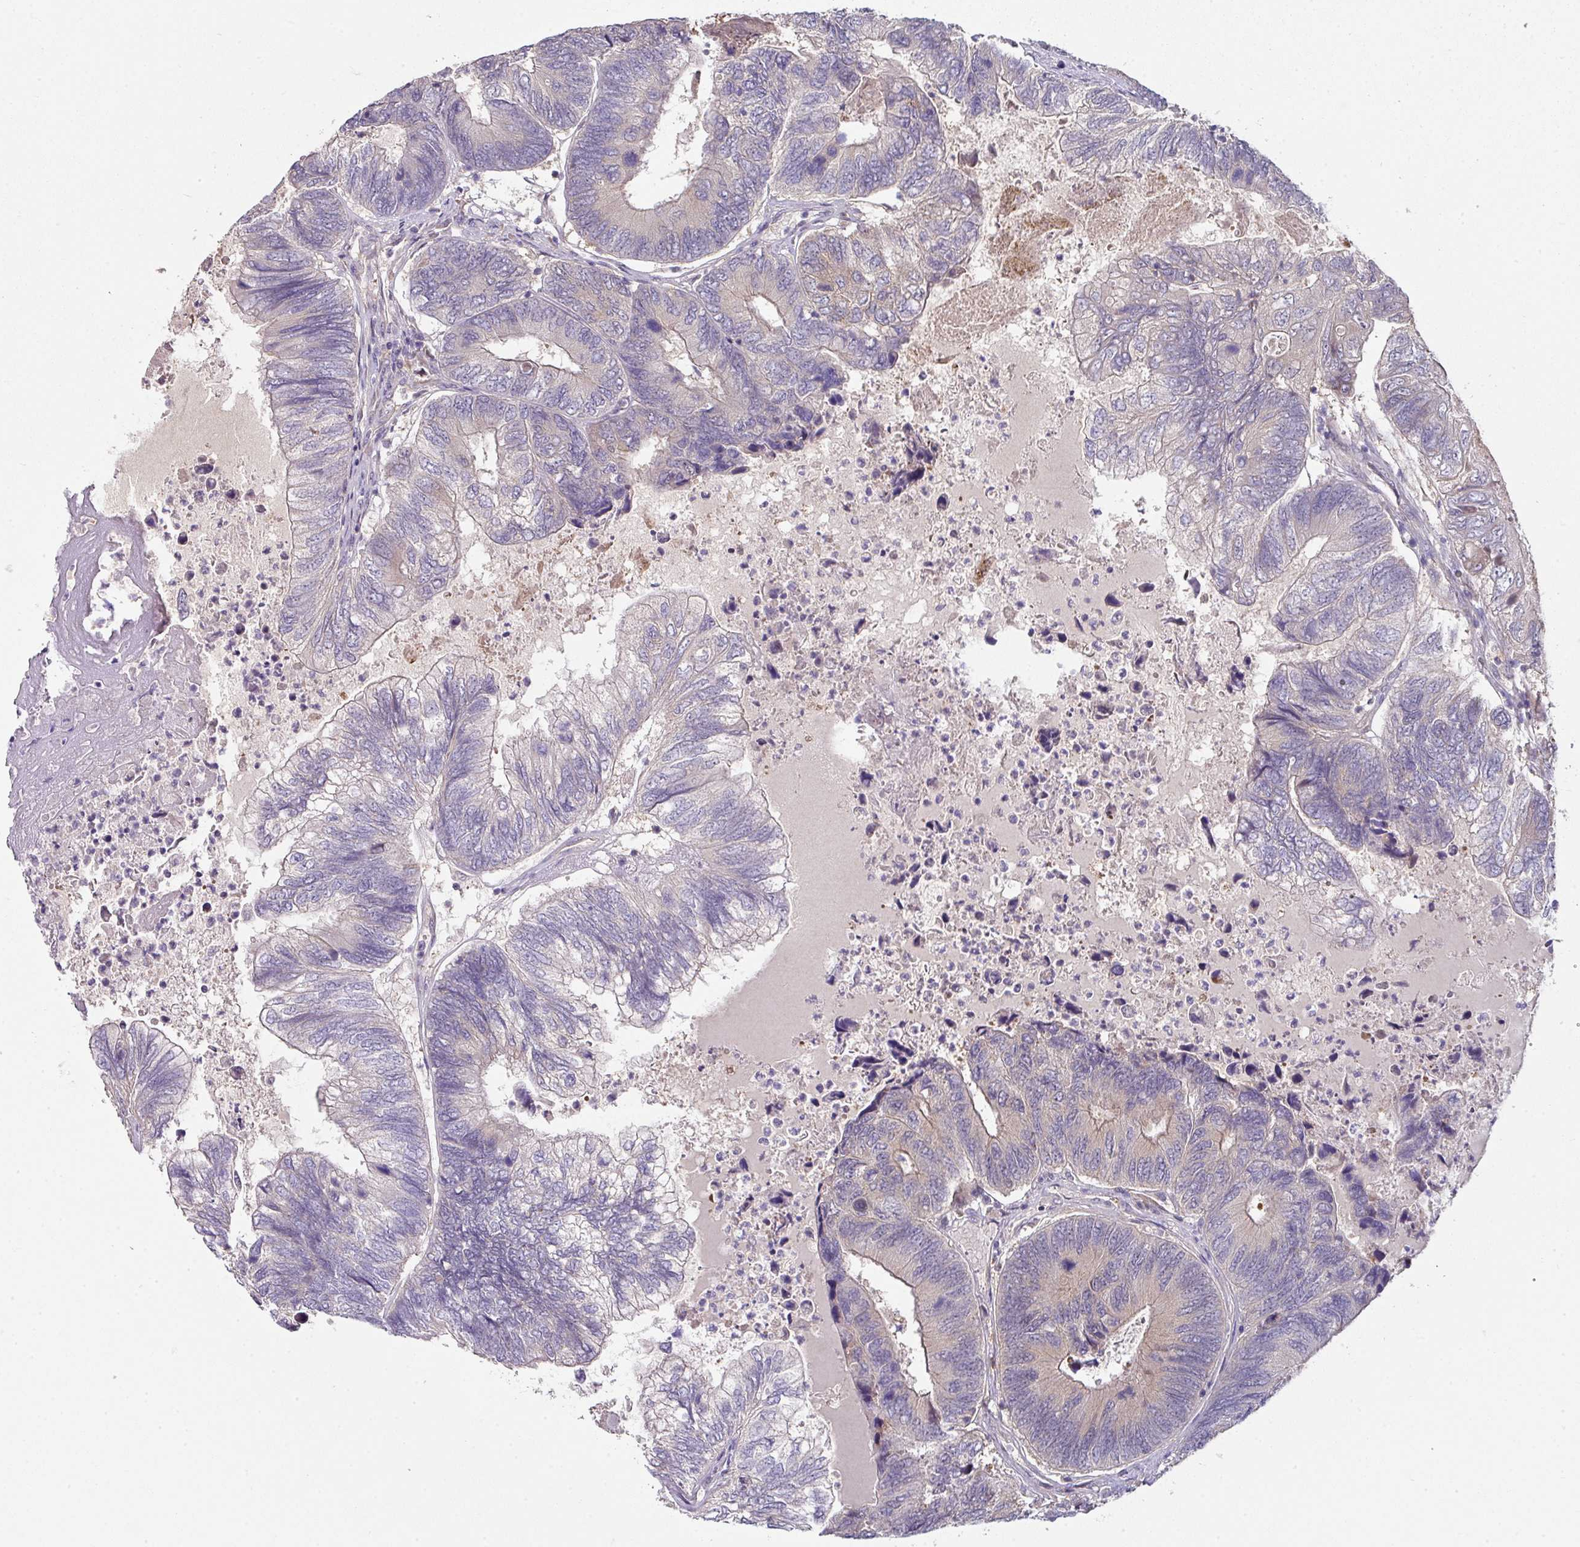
{"staining": {"intensity": "negative", "quantity": "none", "location": "none"}, "tissue": "colorectal cancer", "cell_type": "Tumor cells", "image_type": "cancer", "snomed": [{"axis": "morphology", "description": "Adenocarcinoma, NOS"}, {"axis": "topography", "description": "Colon"}], "caption": "The micrograph exhibits no significant positivity in tumor cells of adenocarcinoma (colorectal).", "gene": "SLAMF6", "patient": {"sex": "female", "age": 67}}